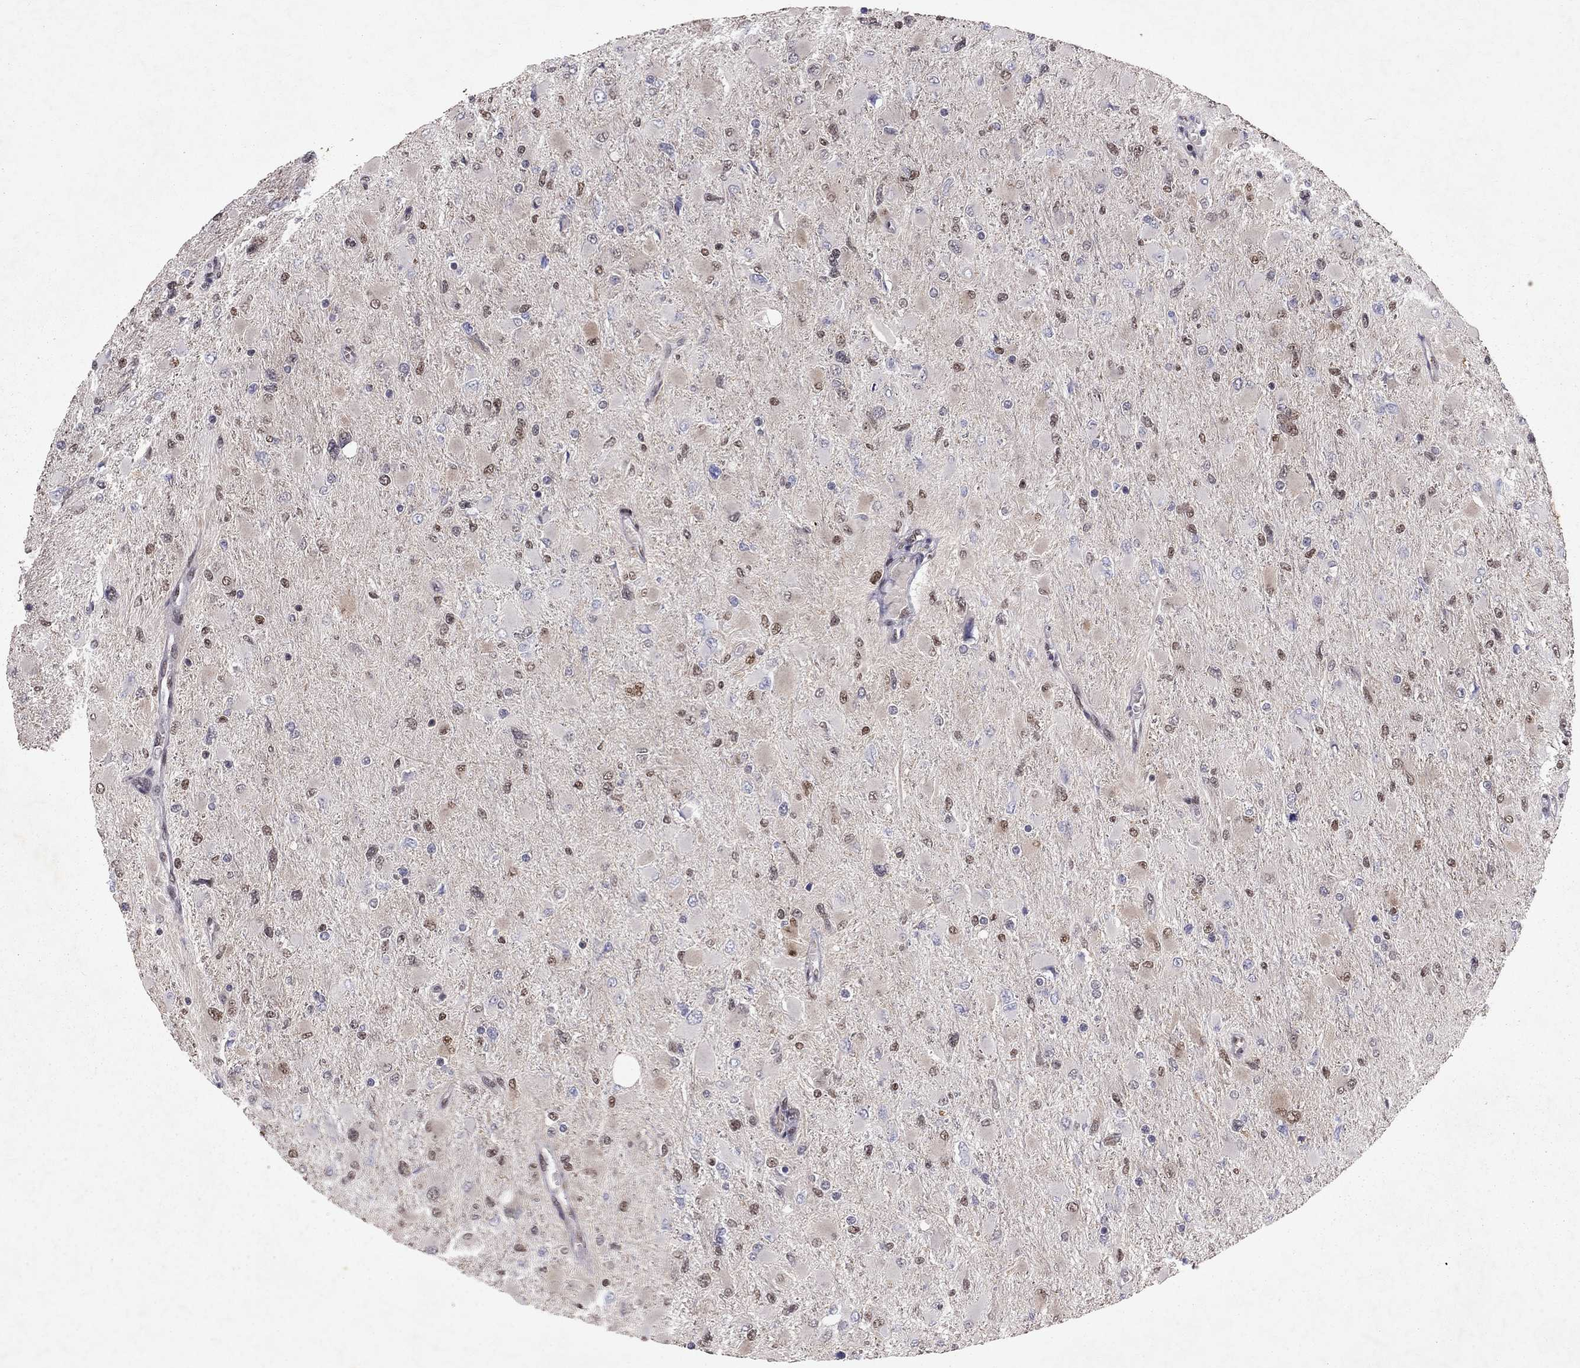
{"staining": {"intensity": "moderate", "quantity": "<25%", "location": "nuclear"}, "tissue": "glioma", "cell_type": "Tumor cells", "image_type": "cancer", "snomed": [{"axis": "morphology", "description": "Glioma, malignant, High grade"}, {"axis": "topography", "description": "Cerebral cortex"}], "caption": "Glioma stained for a protein exhibits moderate nuclear positivity in tumor cells.", "gene": "CRTC1", "patient": {"sex": "female", "age": 36}}